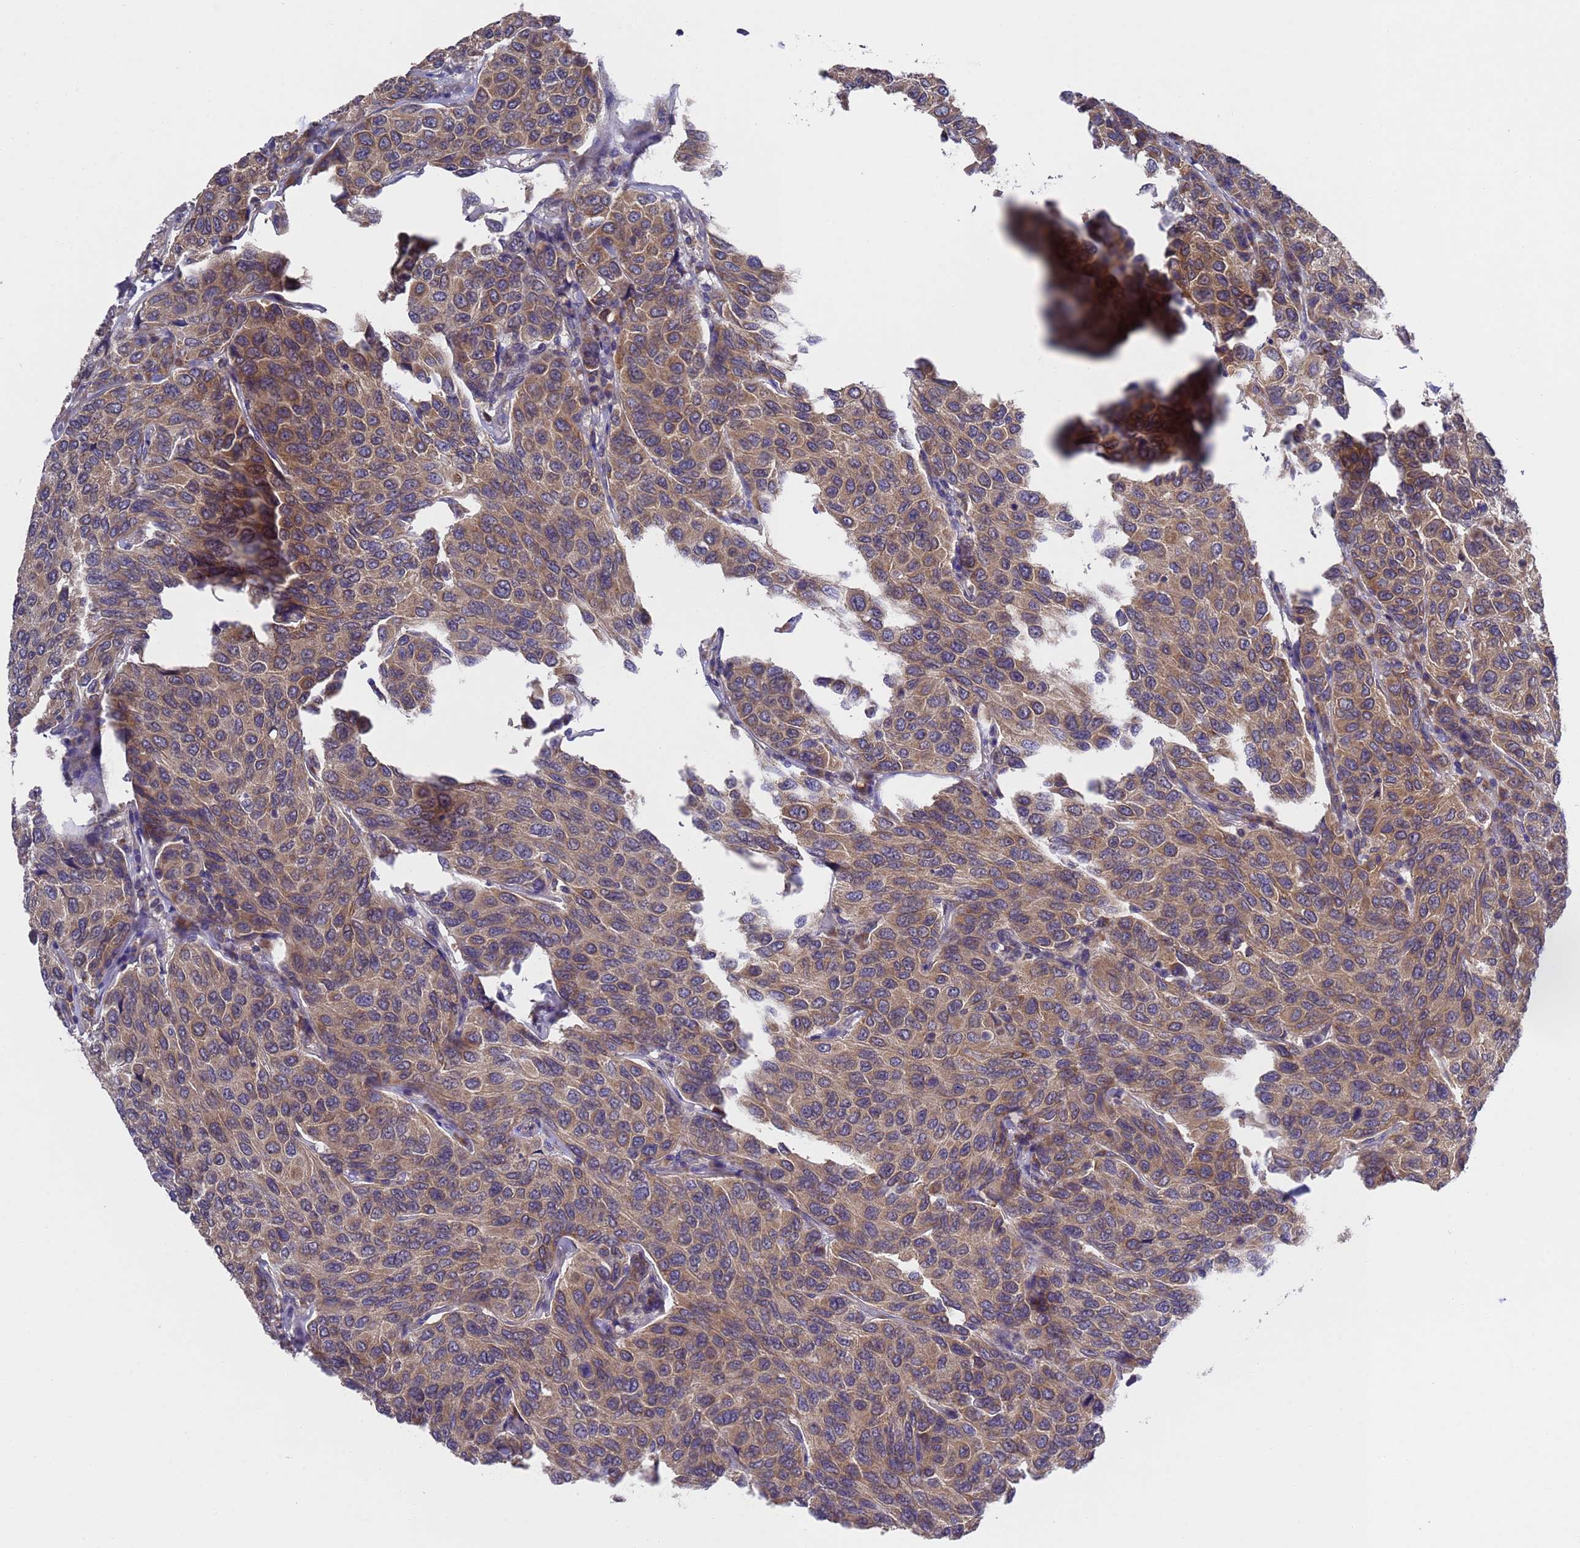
{"staining": {"intensity": "moderate", "quantity": ">75%", "location": "cytoplasmic/membranous"}, "tissue": "breast cancer", "cell_type": "Tumor cells", "image_type": "cancer", "snomed": [{"axis": "morphology", "description": "Duct carcinoma"}, {"axis": "topography", "description": "Breast"}], "caption": "Breast cancer (infiltrating ductal carcinoma) stained for a protein (brown) shows moderate cytoplasmic/membranous positive expression in approximately >75% of tumor cells.", "gene": "DCAF12L2", "patient": {"sex": "female", "age": 55}}